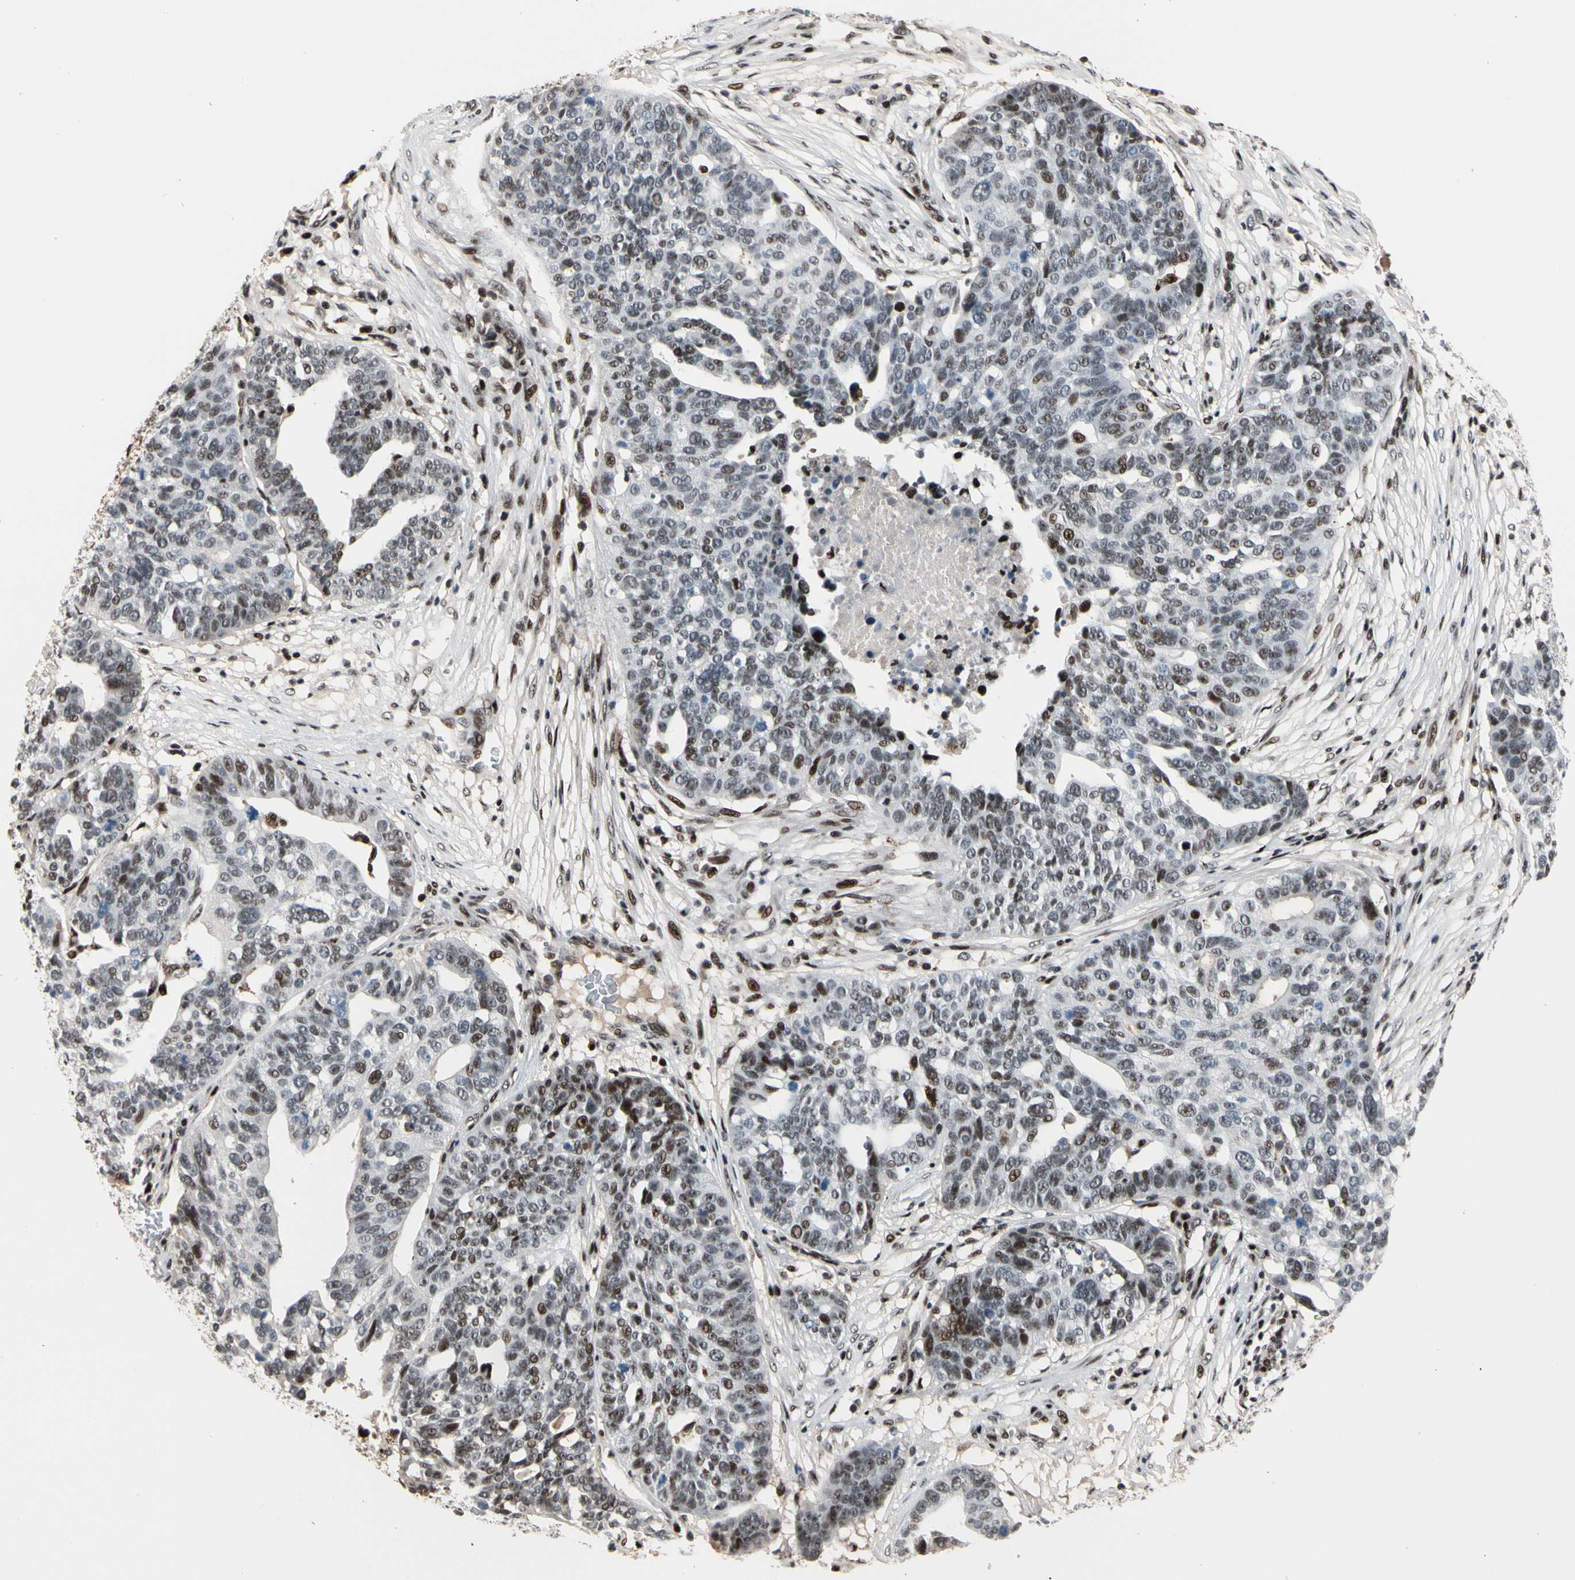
{"staining": {"intensity": "moderate", "quantity": "<25%", "location": "nuclear"}, "tissue": "ovarian cancer", "cell_type": "Tumor cells", "image_type": "cancer", "snomed": [{"axis": "morphology", "description": "Cystadenocarcinoma, serous, NOS"}, {"axis": "topography", "description": "Ovary"}], "caption": "A low amount of moderate nuclear expression is appreciated in approximately <25% of tumor cells in ovarian cancer (serous cystadenocarcinoma) tissue.", "gene": "FOXO3", "patient": {"sex": "female", "age": 59}}